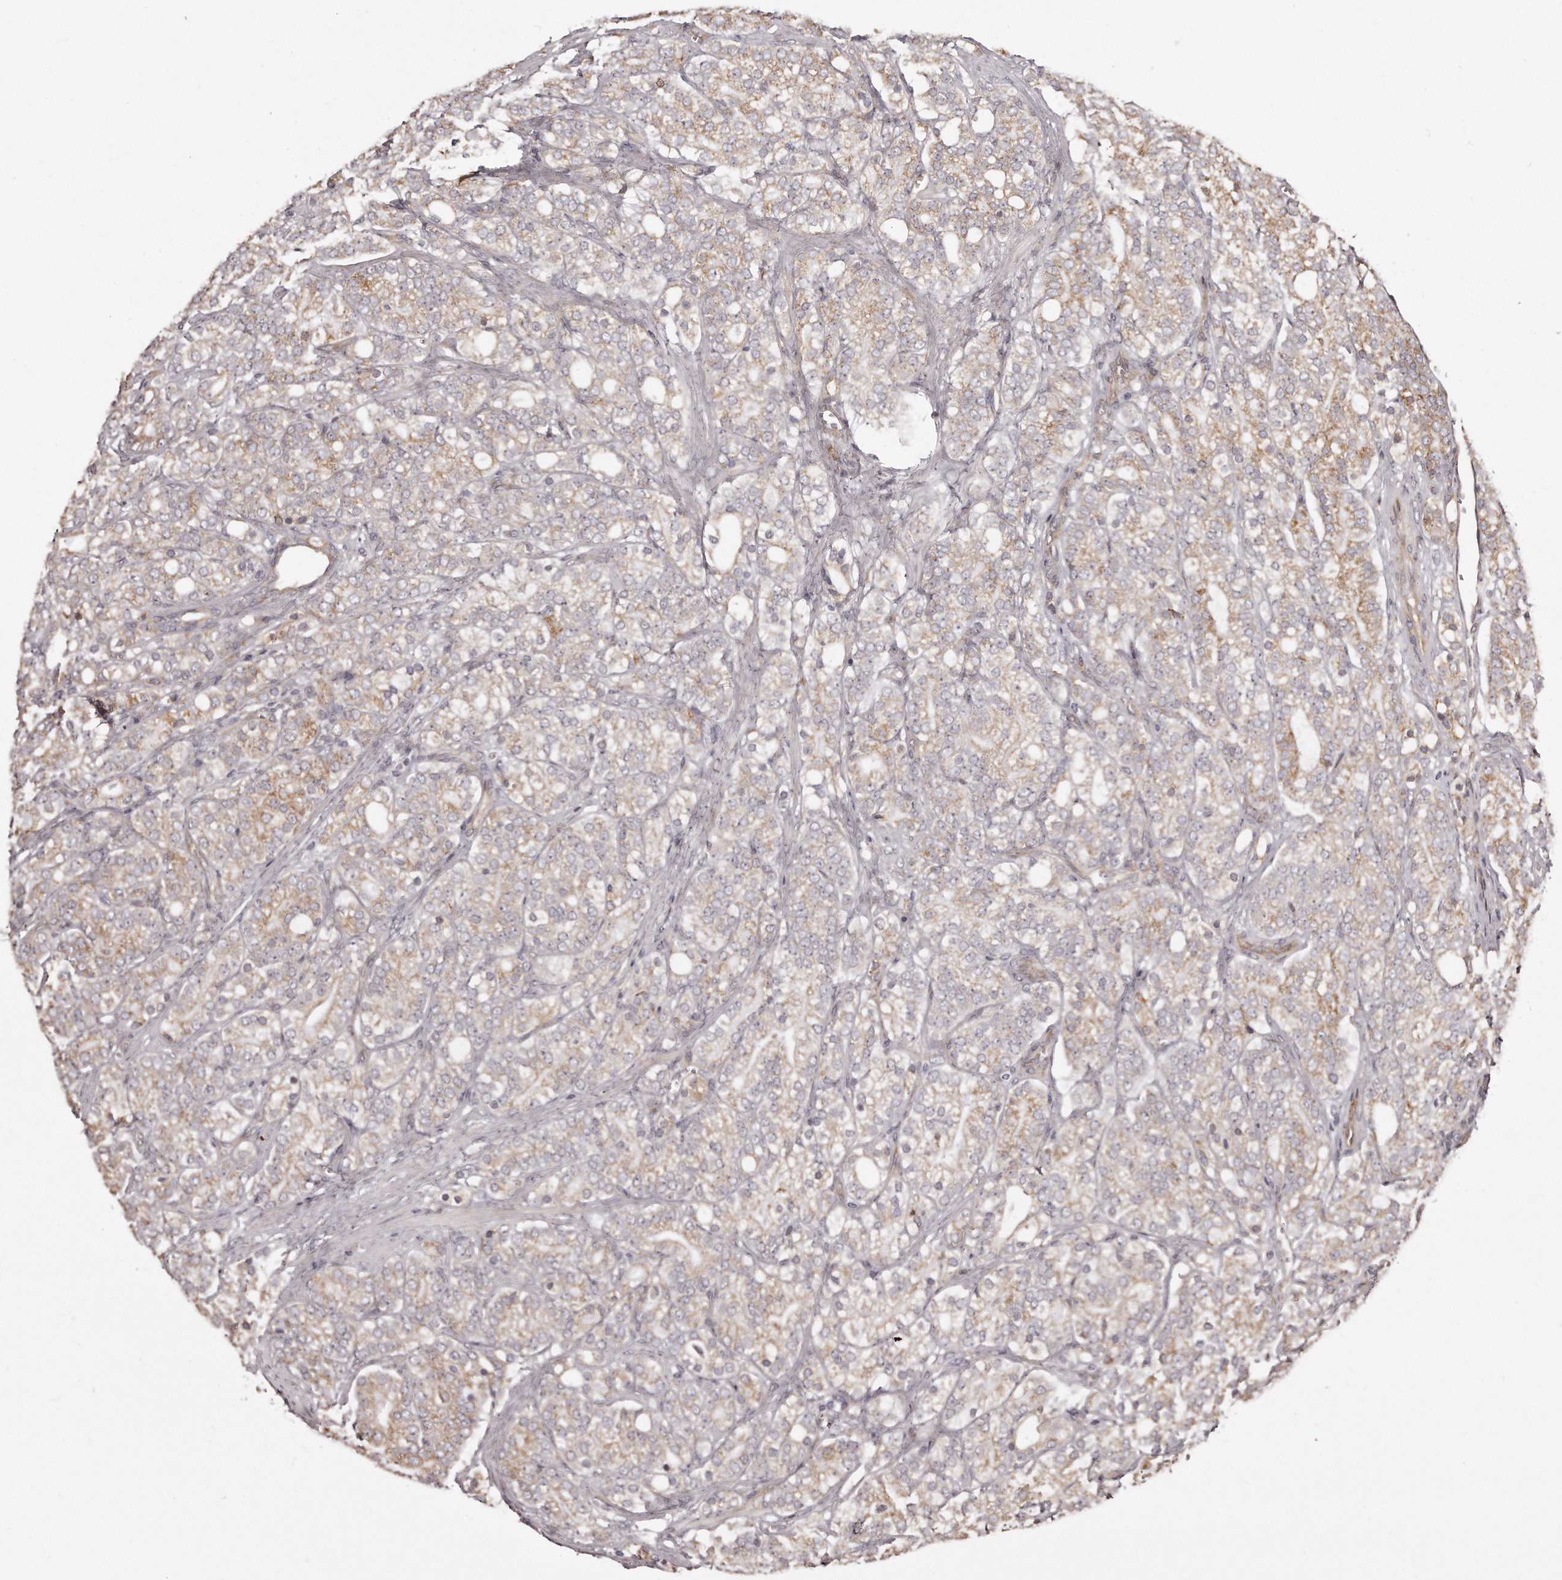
{"staining": {"intensity": "weak", "quantity": ">75%", "location": "cytoplasmic/membranous"}, "tissue": "prostate cancer", "cell_type": "Tumor cells", "image_type": "cancer", "snomed": [{"axis": "morphology", "description": "Adenocarcinoma, High grade"}, {"axis": "topography", "description": "Prostate"}], "caption": "A photomicrograph of human prostate high-grade adenocarcinoma stained for a protein demonstrates weak cytoplasmic/membranous brown staining in tumor cells.", "gene": "TRAPPC14", "patient": {"sex": "male", "age": 57}}